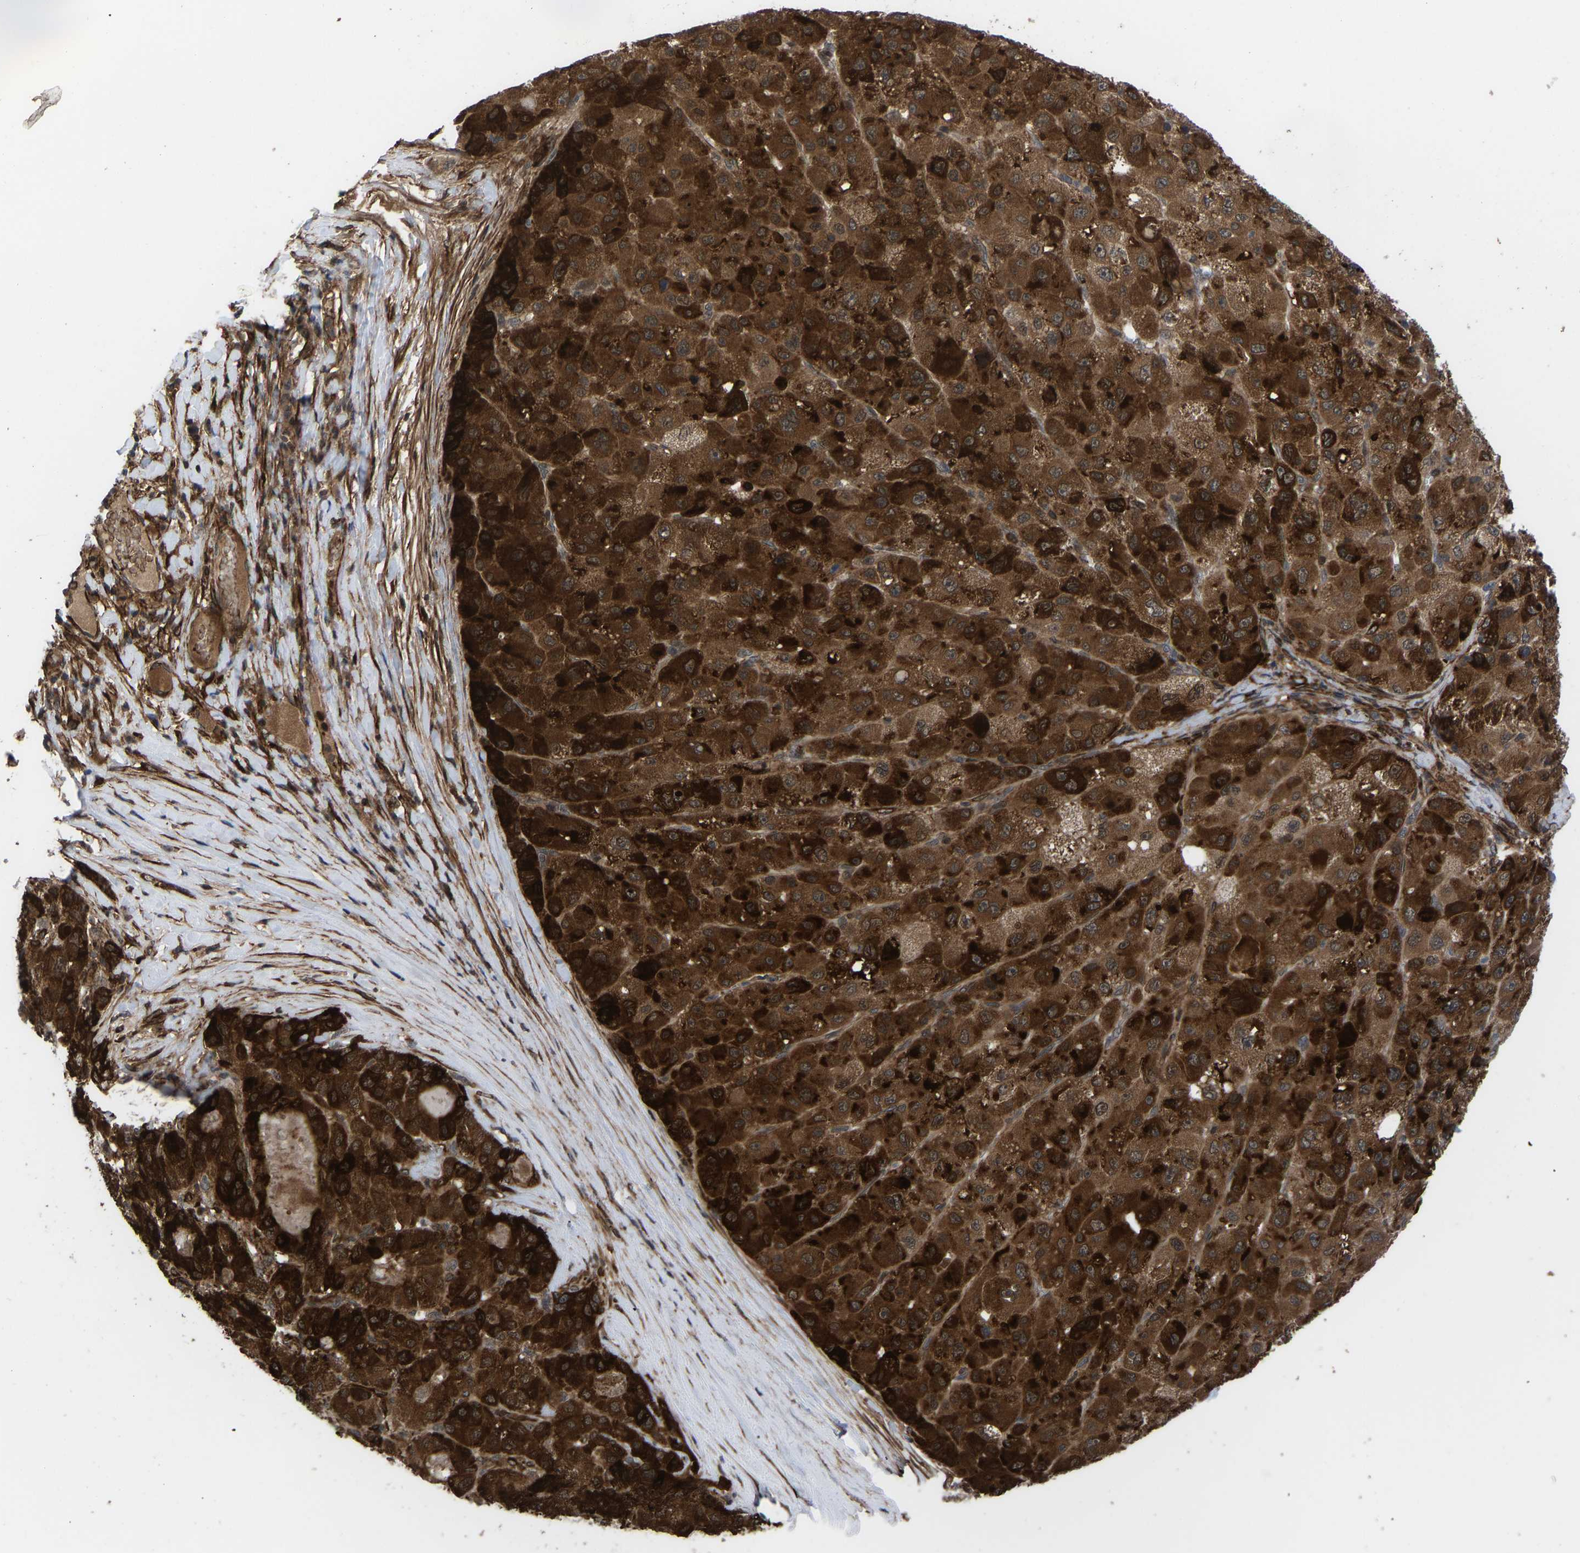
{"staining": {"intensity": "strong", "quantity": ">75%", "location": "cytoplasmic/membranous,nuclear"}, "tissue": "liver cancer", "cell_type": "Tumor cells", "image_type": "cancer", "snomed": [{"axis": "morphology", "description": "Carcinoma, Hepatocellular, NOS"}, {"axis": "topography", "description": "Liver"}], "caption": "Liver hepatocellular carcinoma tissue displays strong cytoplasmic/membranous and nuclear positivity in about >75% of tumor cells, visualized by immunohistochemistry.", "gene": "CYP7B1", "patient": {"sex": "male", "age": 80}}